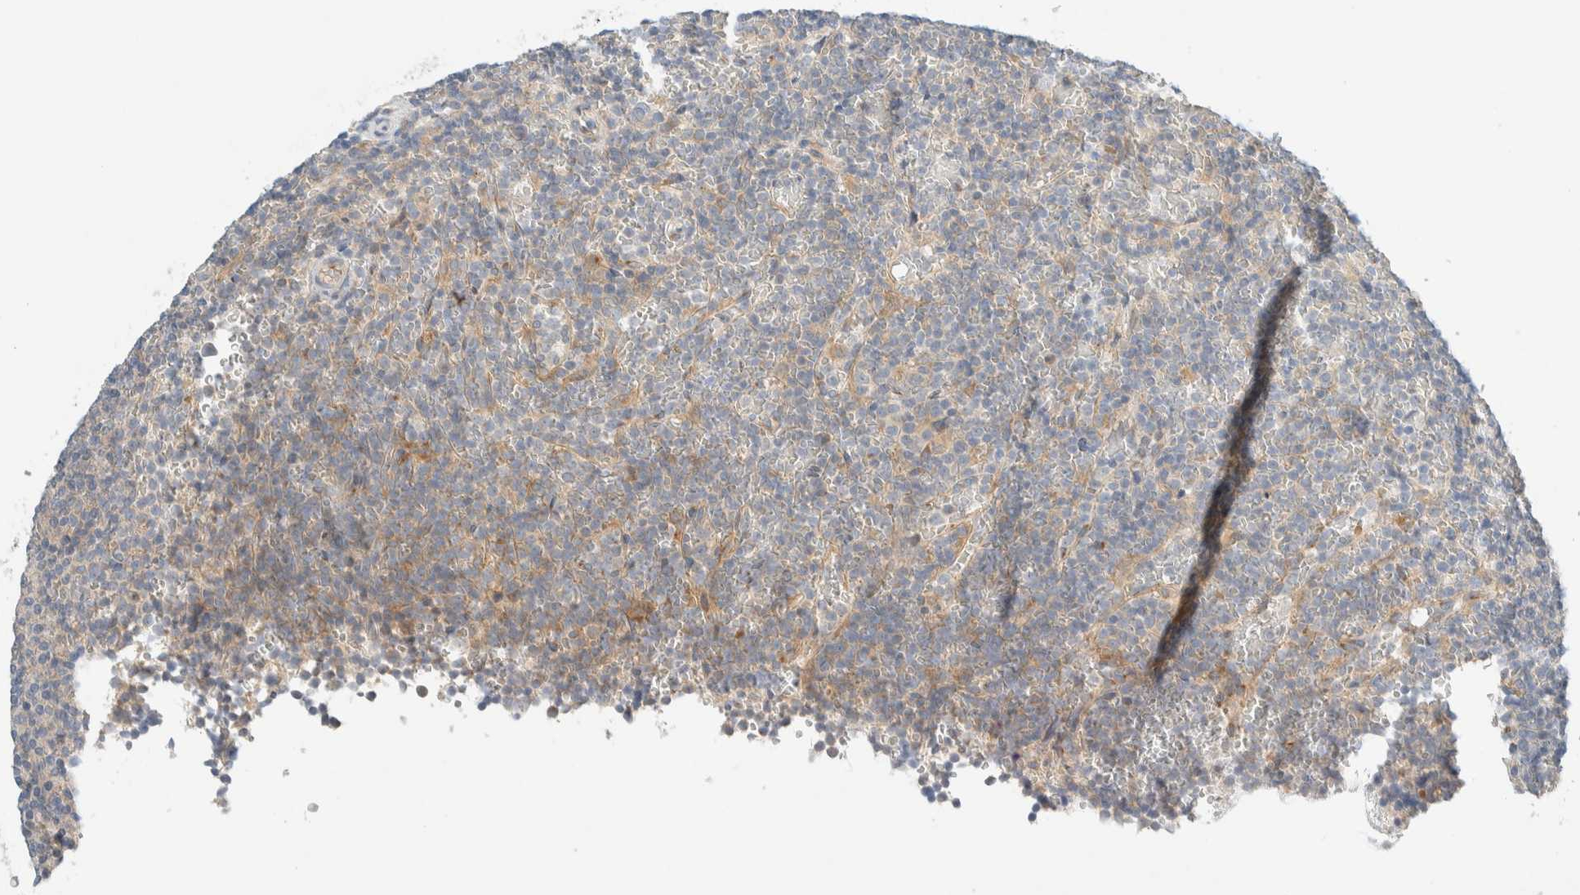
{"staining": {"intensity": "negative", "quantity": "none", "location": "none"}, "tissue": "lymphoma", "cell_type": "Tumor cells", "image_type": "cancer", "snomed": [{"axis": "morphology", "description": "Malignant lymphoma, non-Hodgkin's type, Low grade"}, {"axis": "topography", "description": "Spleen"}], "caption": "Photomicrograph shows no significant protein expression in tumor cells of lymphoma.", "gene": "TMEM184B", "patient": {"sex": "female", "age": 77}}